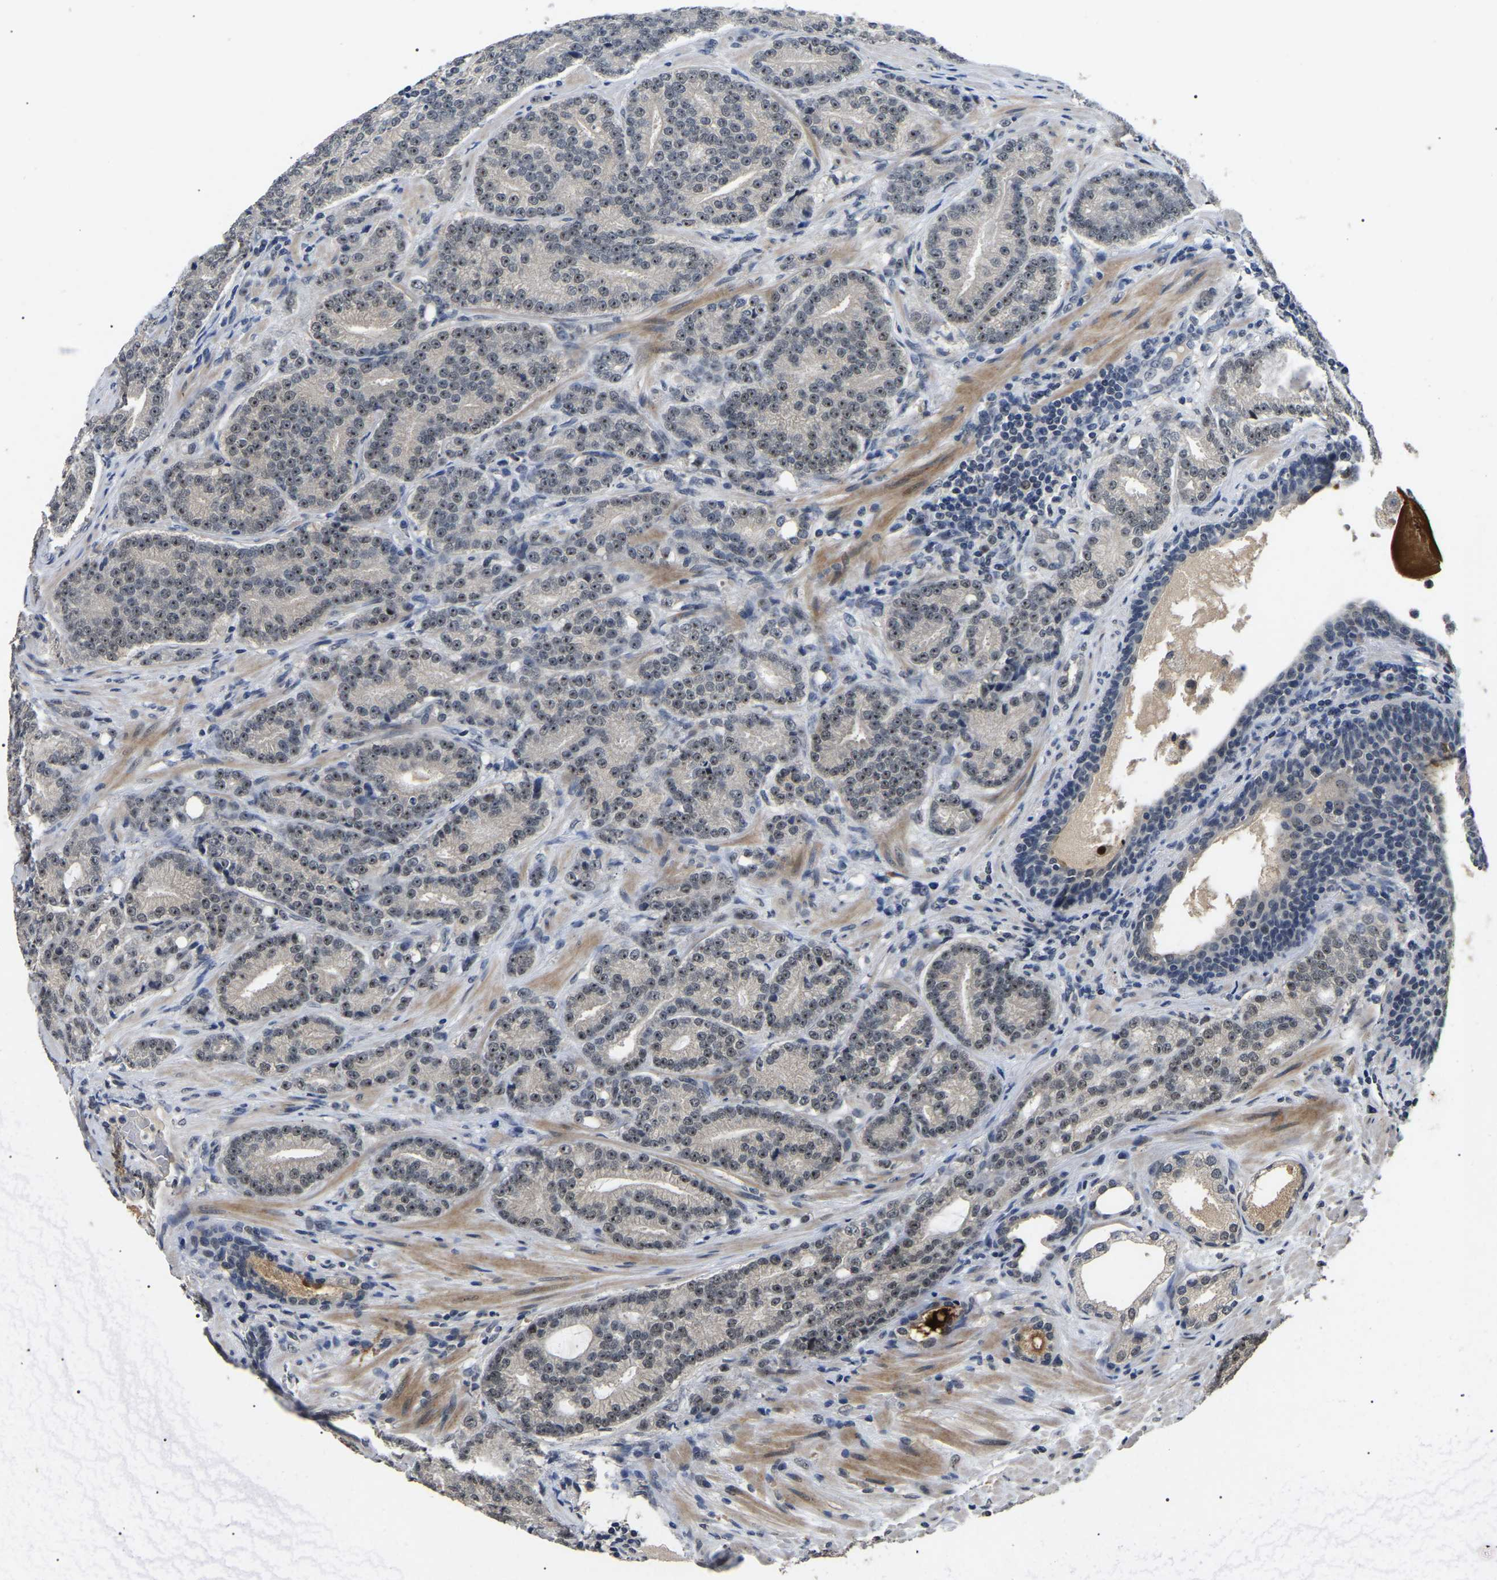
{"staining": {"intensity": "weak", "quantity": ">75%", "location": "nuclear"}, "tissue": "prostate cancer", "cell_type": "Tumor cells", "image_type": "cancer", "snomed": [{"axis": "morphology", "description": "Adenocarcinoma, High grade"}, {"axis": "topography", "description": "Prostate"}], "caption": "The image demonstrates staining of prostate high-grade adenocarcinoma, revealing weak nuclear protein staining (brown color) within tumor cells.", "gene": "PPM1E", "patient": {"sex": "male", "age": 61}}